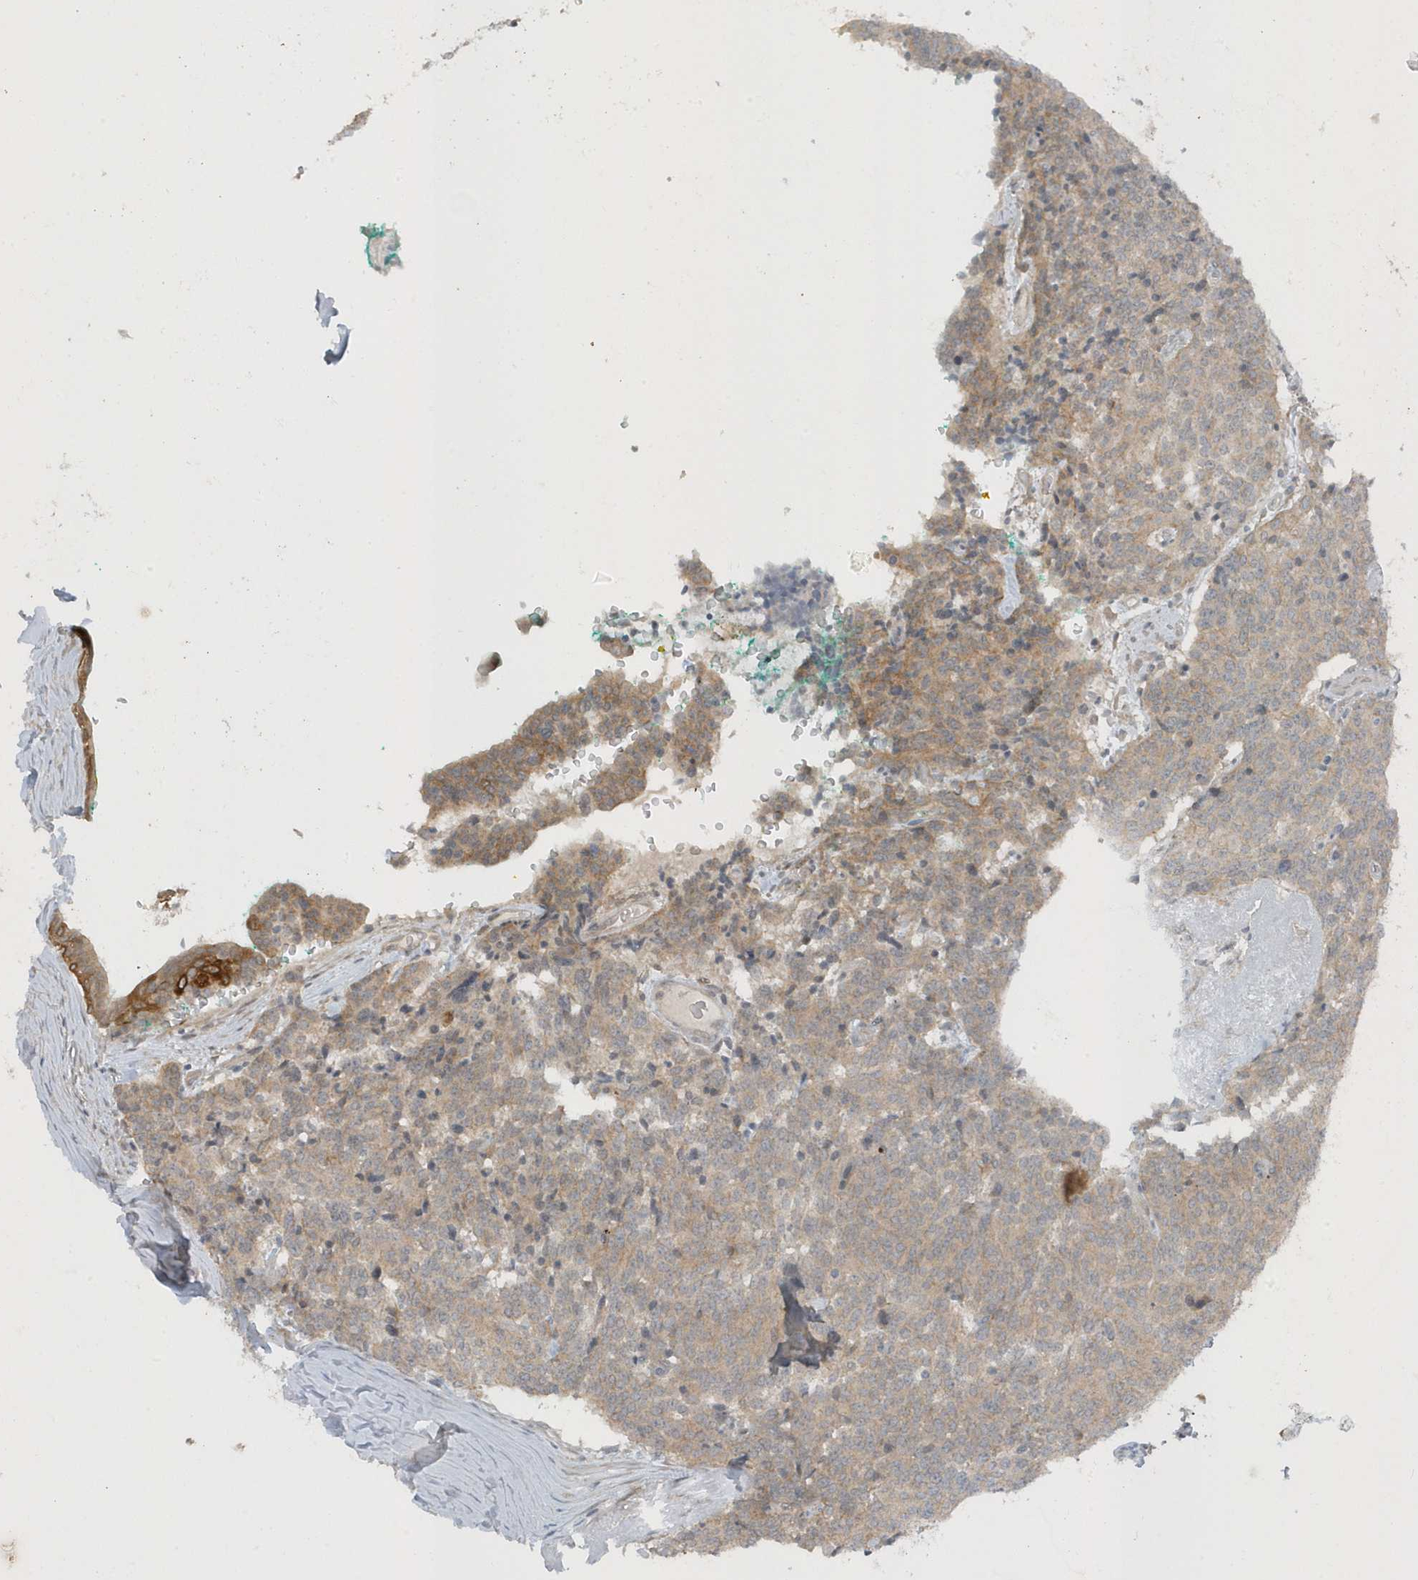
{"staining": {"intensity": "weak", "quantity": "25%-75%", "location": "cytoplasmic/membranous"}, "tissue": "carcinoid", "cell_type": "Tumor cells", "image_type": "cancer", "snomed": [{"axis": "morphology", "description": "Carcinoid, malignant, NOS"}, {"axis": "topography", "description": "Lung"}], "caption": "Carcinoid tissue reveals weak cytoplasmic/membranous positivity in approximately 25%-75% of tumor cells, visualized by immunohistochemistry. (DAB = brown stain, brightfield microscopy at high magnification).", "gene": "PARD3B", "patient": {"sex": "female", "age": 46}}